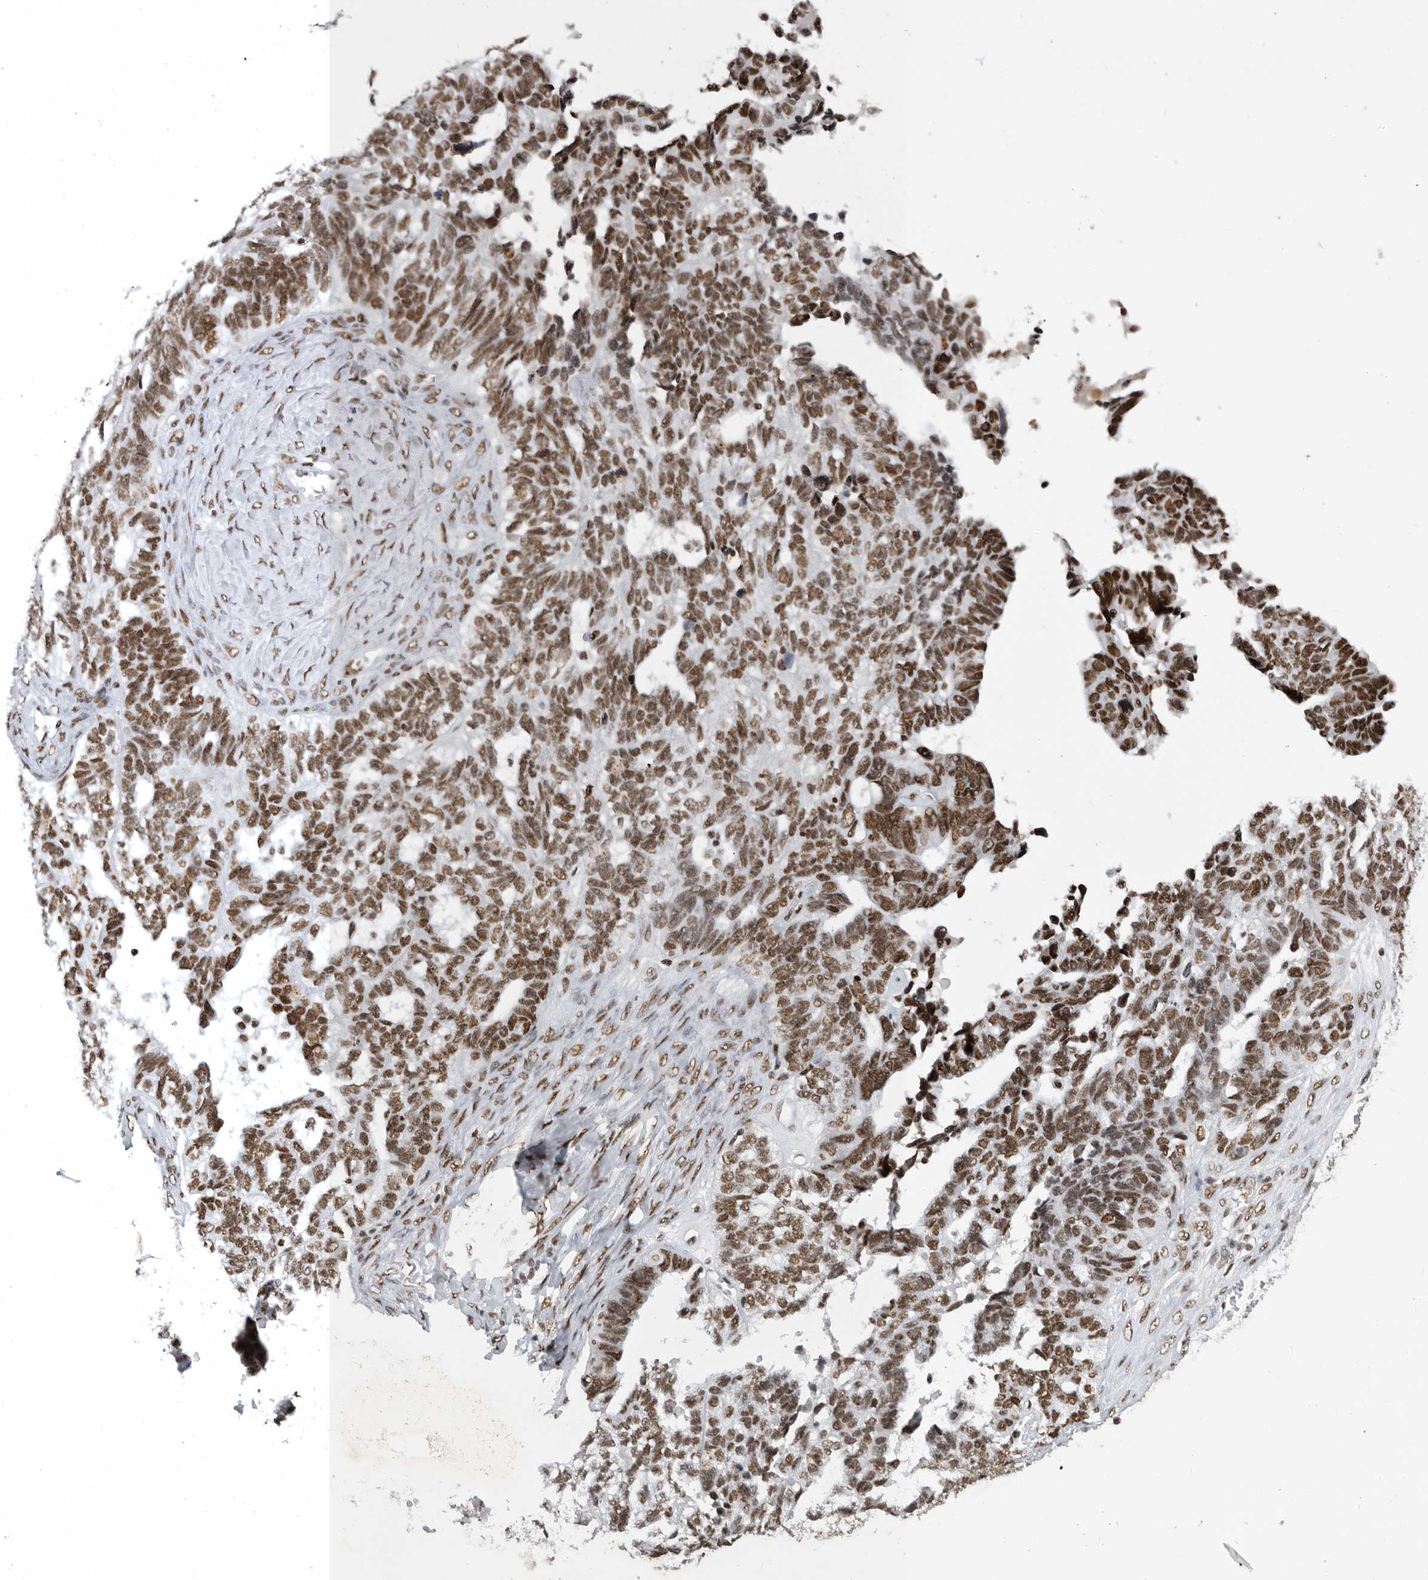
{"staining": {"intensity": "strong", "quantity": ">75%", "location": "nuclear"}, "tissue": "ovarian cancer", "cell_type": "Tumor cells", "image_type": "cancer", "snomed": [{"axis": "morphology", "description": "Cystadenocarcinoma, serous, NOS"}, {"axis": "topography", "description": "Ovary"}], "caption": "Brown immunohistochemical staining in human serous cystadenocarcinoma (ovarian) demonstrates strong nuclear expression in about >75% of tumor cells.", "gene": "BCLAF1", "patient": {"sex": "female", "age": 79}}